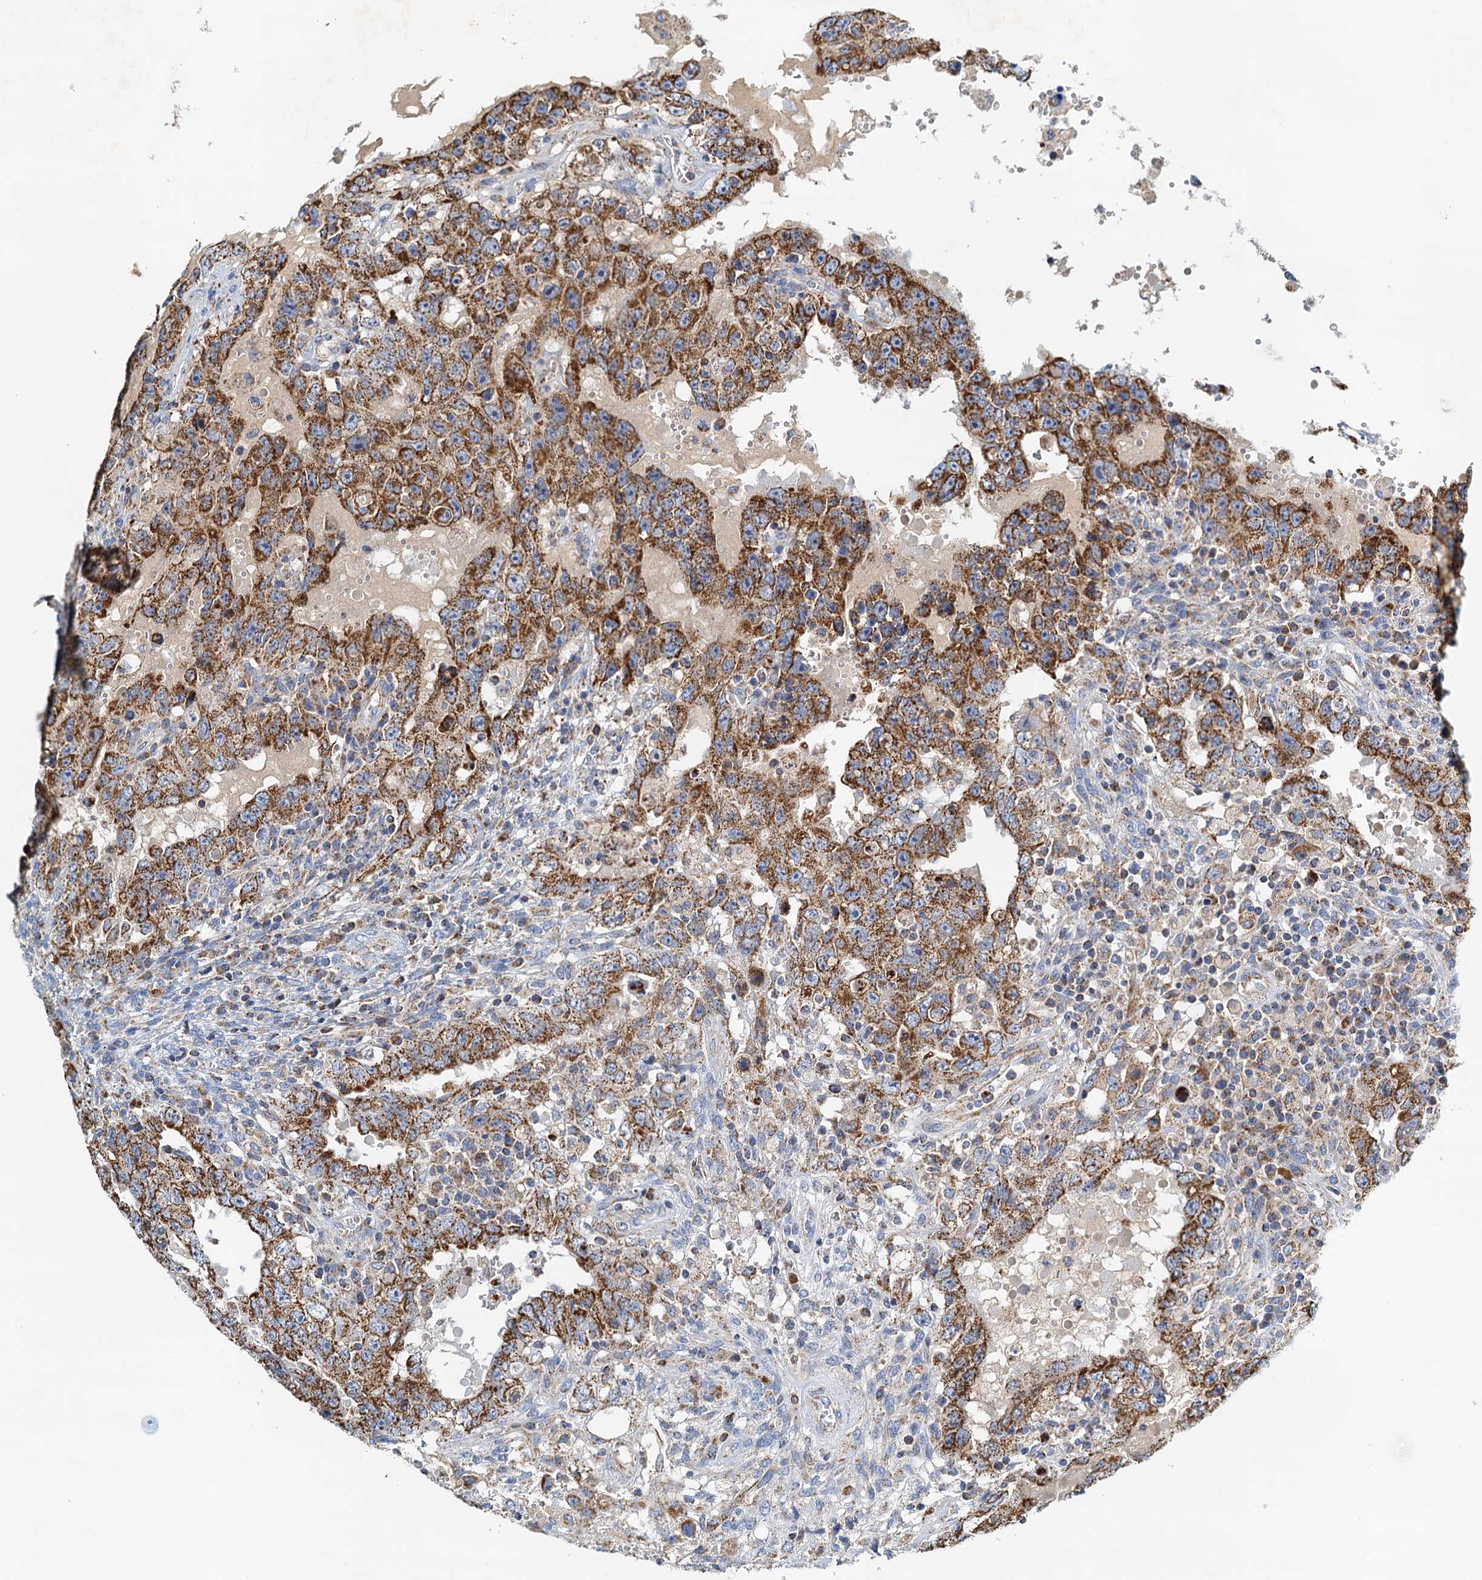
{"staining": {"intensity": "moderate", "quantity": ">75%", "location": "cytoplasmic/membranous"}, "tissue": "testis cancer", "cell_type": "Tumor cells", "image_type": "cancer", "snomed": [{"axis": "morphology", "description": "Carcinoma, Embryonal, NOS"}, {"axis": "topography", "description": "Testis"}], "caption": "DAB immunohistochemical staining of human embryonal carcinoma (testis) shows moderate cytoplasmic/membranous protein staining in approximately >75% of tumor cells. The protein is shown in brown color, while the nuclei are stained blue.", "gene": "POC1A", "patient": {"sex": "male", "age": 26}}